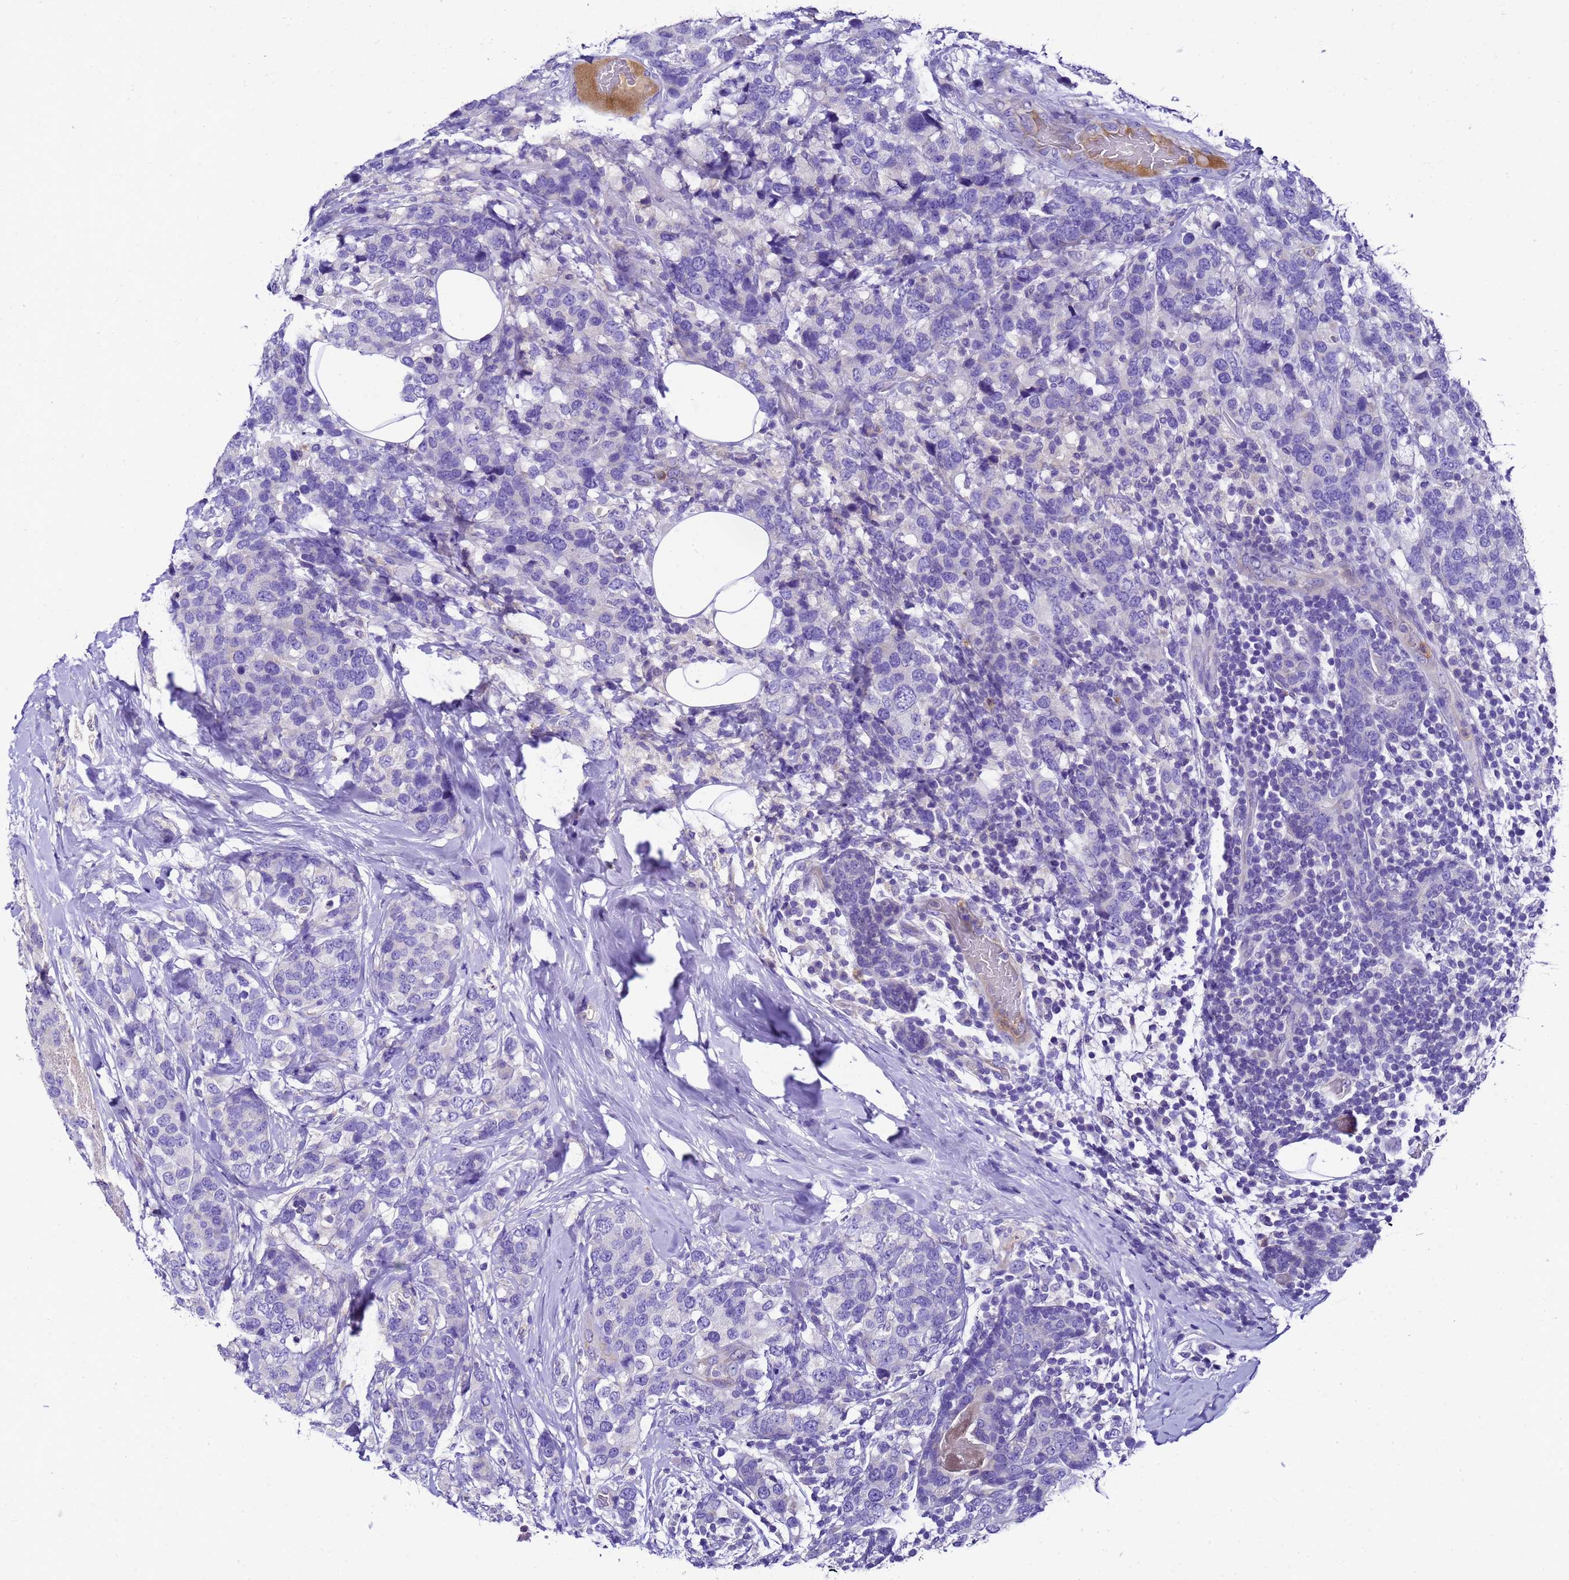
{"staining": {"intensity": "negative", "quantity": "none", "location": "none"}, "tissue": "breast cancer", "cell_type": "Tumor cells", "image_type": "cancer", "snomed": [{"axis": "morphology", "description": "Lobular carcinoma"}, {"axis": "topography", "description": "Breast"}], "caption": "Tumor cells are negative for protein expression in human breast cancer (lobular carcinoma). (DAB immunohistochemistry (IHC) with hematoxylin counter stain).", "gene": "UGT2A1", "patient": {"sex": "female", "age": 59}}